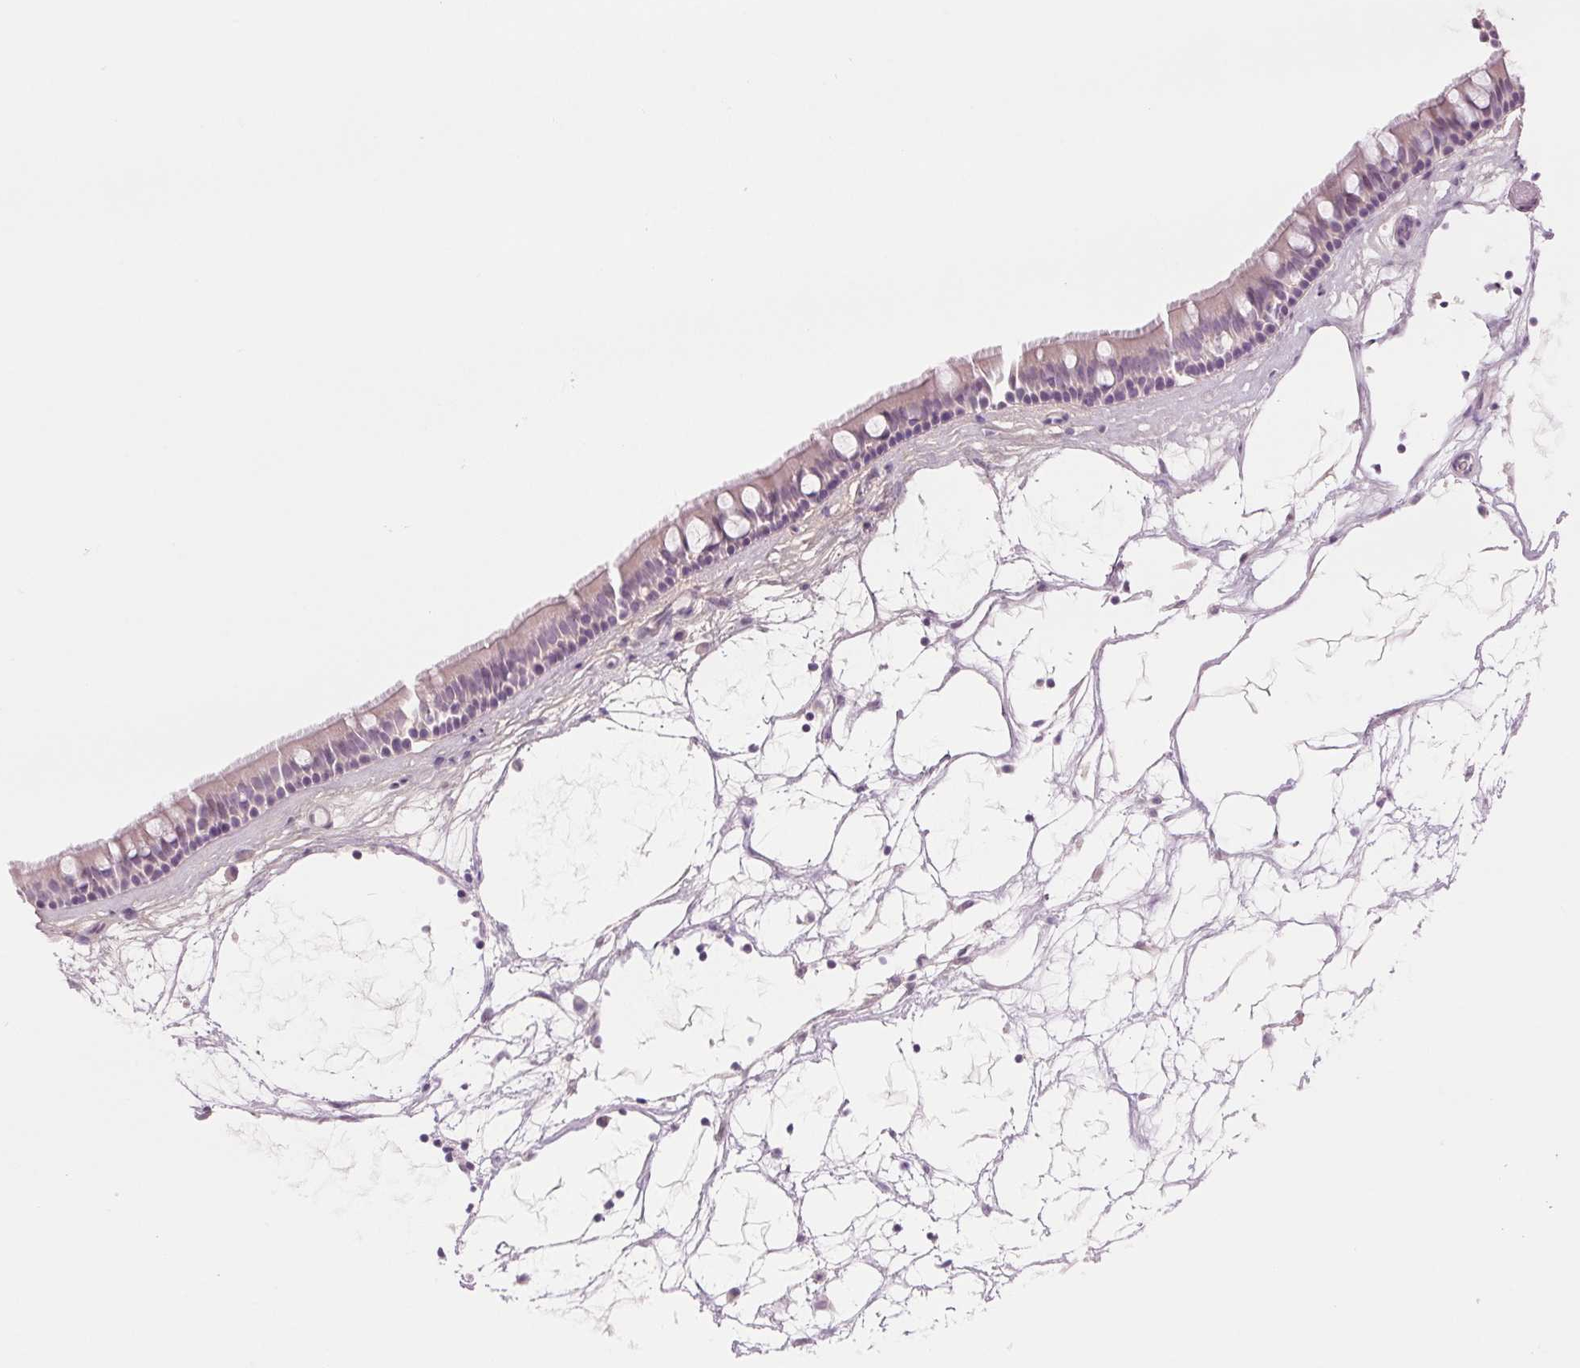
{"staining": {"intensity": "negative", "quantity": "none", "location": "none"}, "tissue": "nasopharynx", "cell_type": "Respiratory epithelial cells", "image_type": "normal", "snomed": [{"axis": "morphology", "description": "Normal tissue, NOS"}, {"axis": "topography", "description": "Nasopharynx"}], "caption": "A micrograph of nasopharynx stained for a protein reveals no brown staining in respiratory epithelial cells. (DAB IHC with hematoxylin counter stain).", "gene": "CCDC168", "patient": {"sex": "male", "age": 68}}